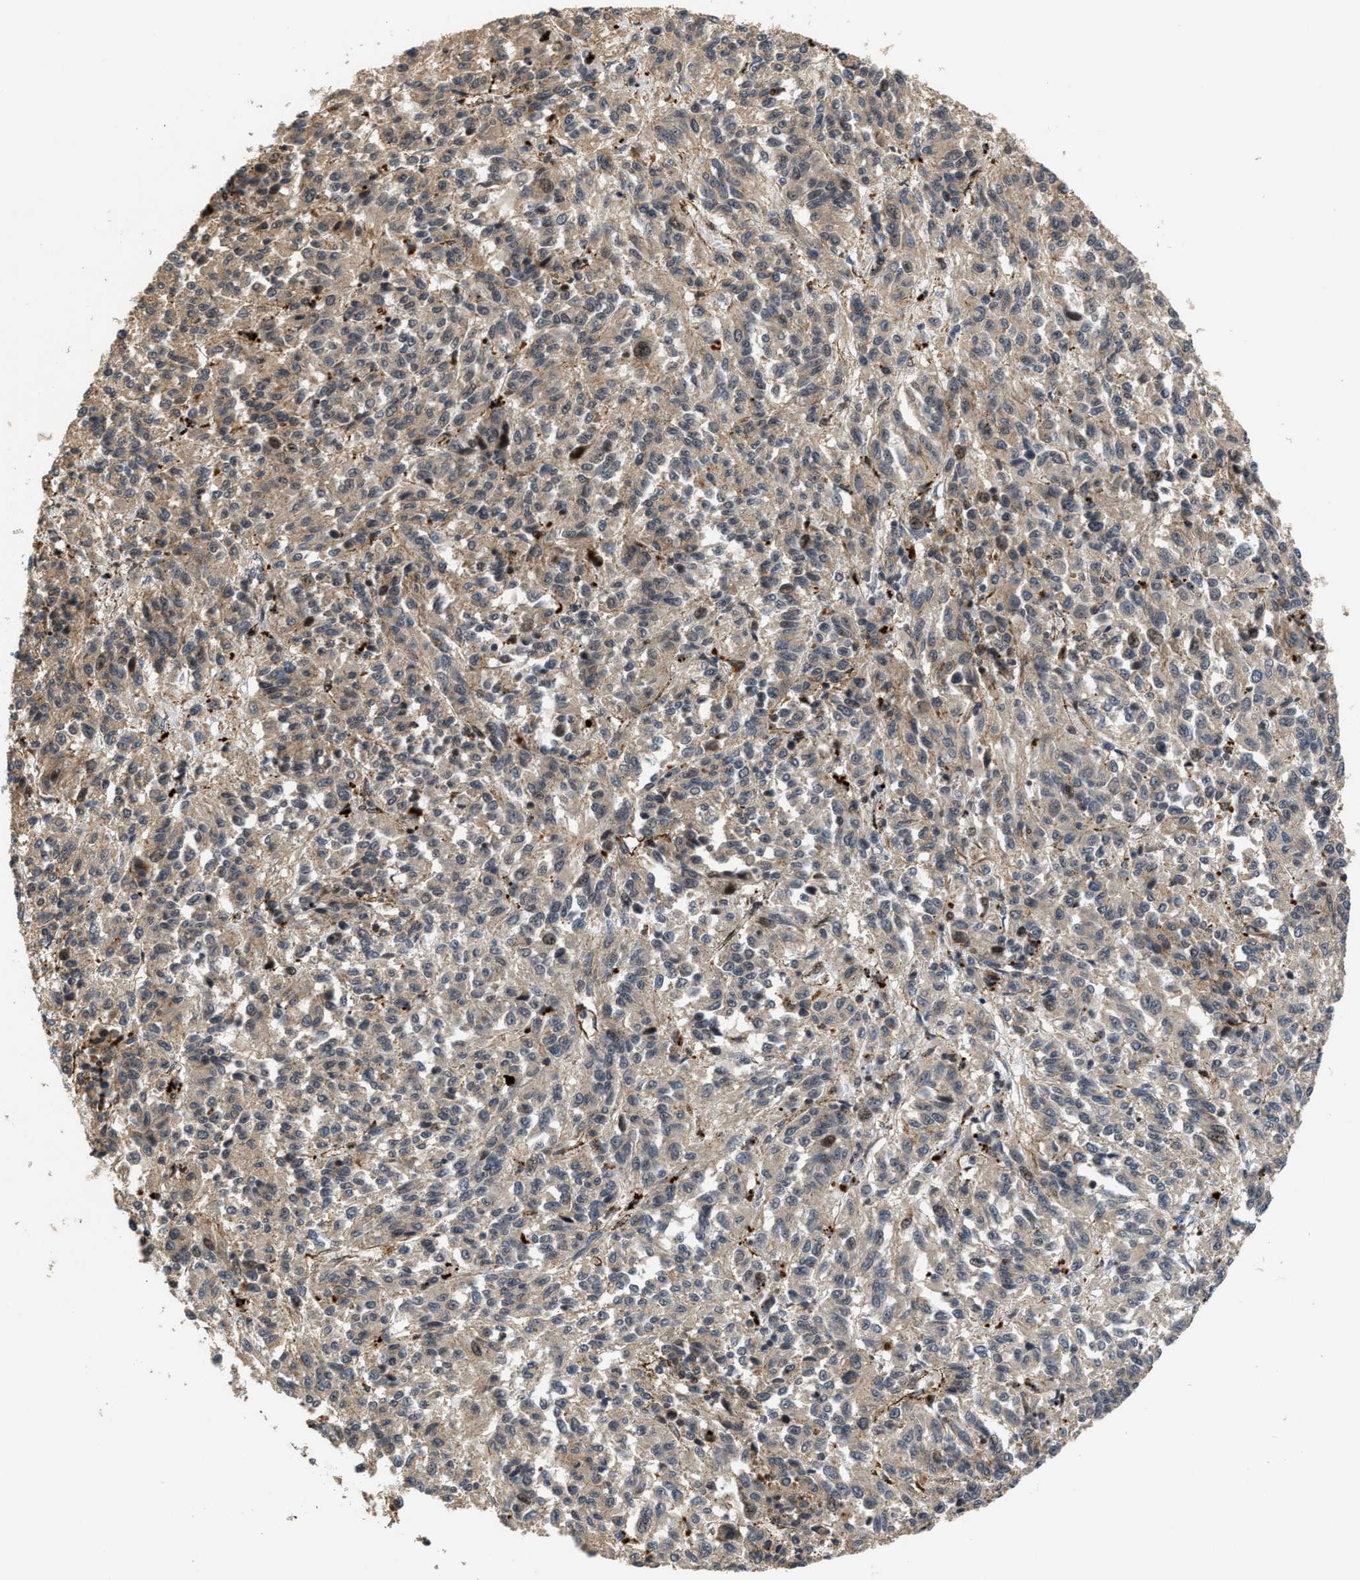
{"staining": {"intensity": "weak", "quantity": ">75%", "location": "cytoplasmic/membranous"}, "tissue": "melanoma", "cell_type": "Tumor cells", "image_type": "cancer", "snomed": [{"axis": "morphology", "description": "Malignant melanoma, Metastatic site"}, {"axis": "topography", "description": "Lung"}], "caption": "Malignant melanoma (metastatic site) stained with a protein marker exhibits weak staining in tumor cells.", "gene": "DPF2", "patient": {"sex": "male", "age": 64}}